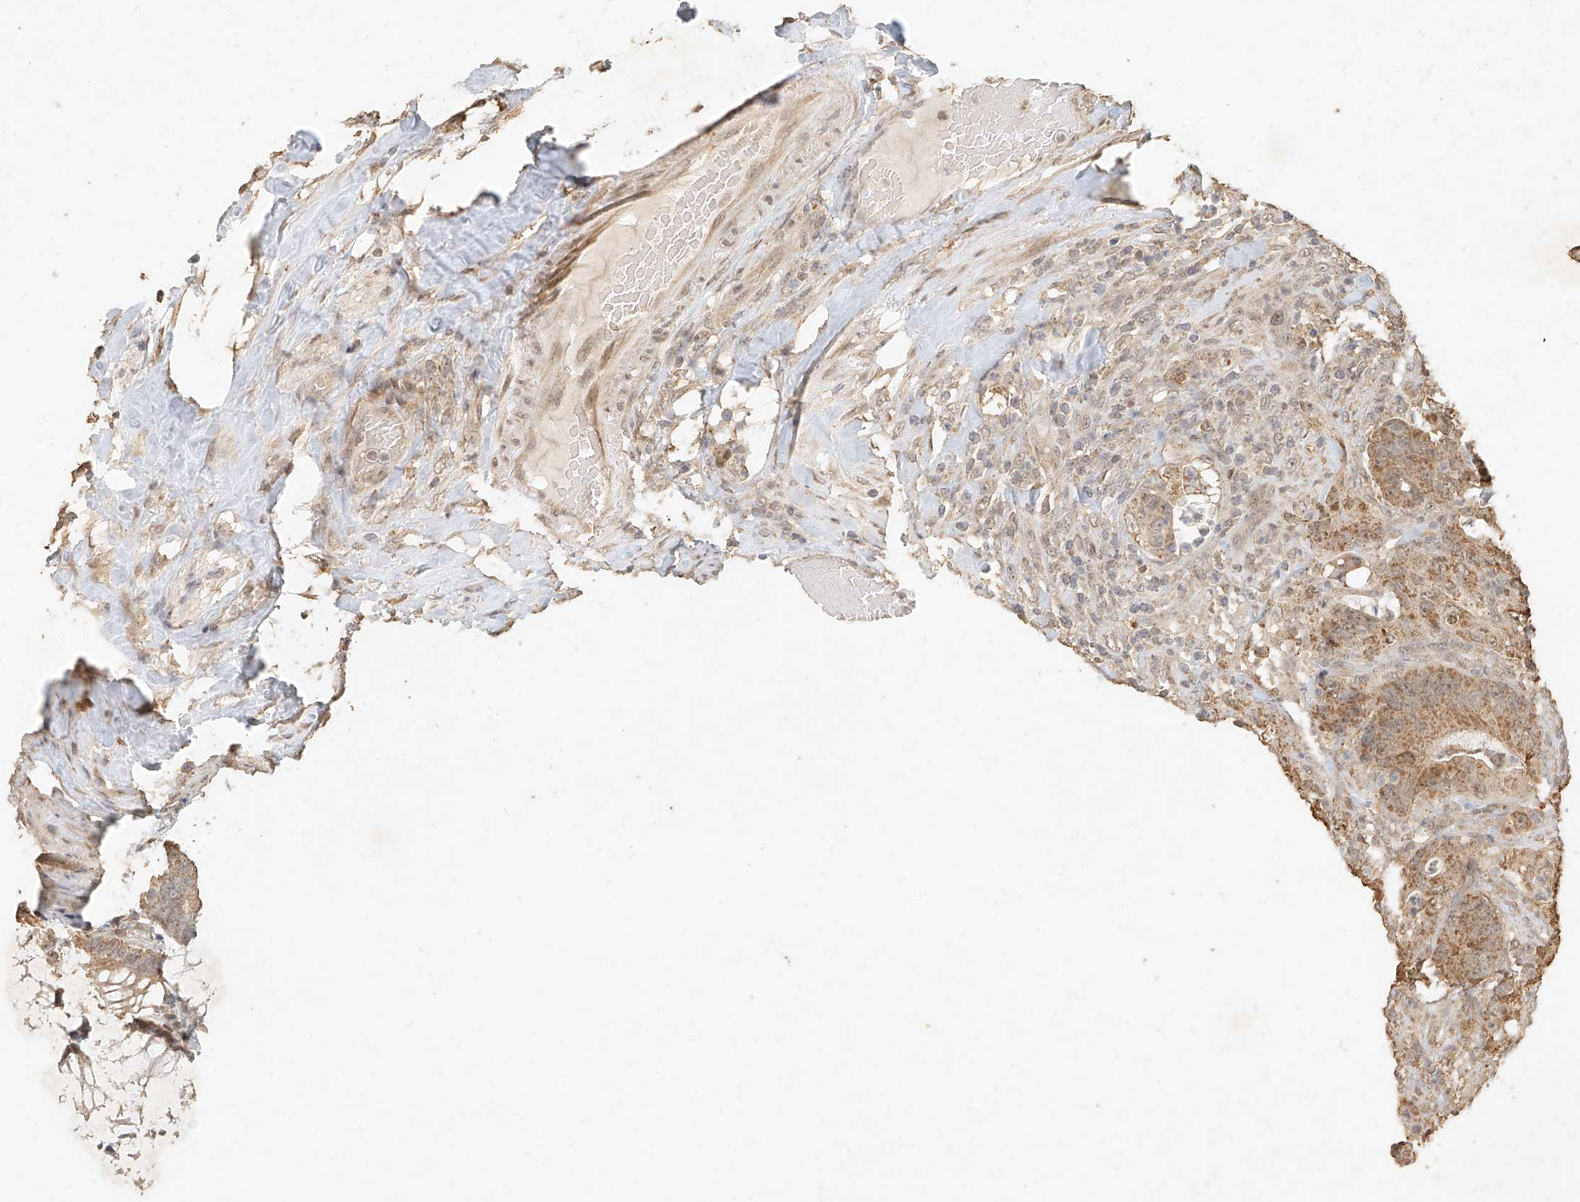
{"staining": {"intensity": "moderate", "quantity": ">75%", "location": "cytoplasmic/membranous"}, "tissue": "colorectal cancer", "cell_type": "Tumor cells", "image_type": "cancer", "snomed": [{"axis": "morphology", "description": "Normal tissue, NOS"}, {"axis": "topography", "description": "Colon"}], "caption": "IHC (DAB (3,3'-diaminobenzidine)) staining of human colorectal cancer displays moderate cytoplasmic/membranous protein staining in approximately >75% of tumor cells. The staining is performed using DAB (3,3'-diaminobenzidine) brown chromogen to label protein expression. The nuclei are counter-stained blue using hematoxylin.", "gene": "CXorf58", "patient": {"sex": "female", "age": 82}}